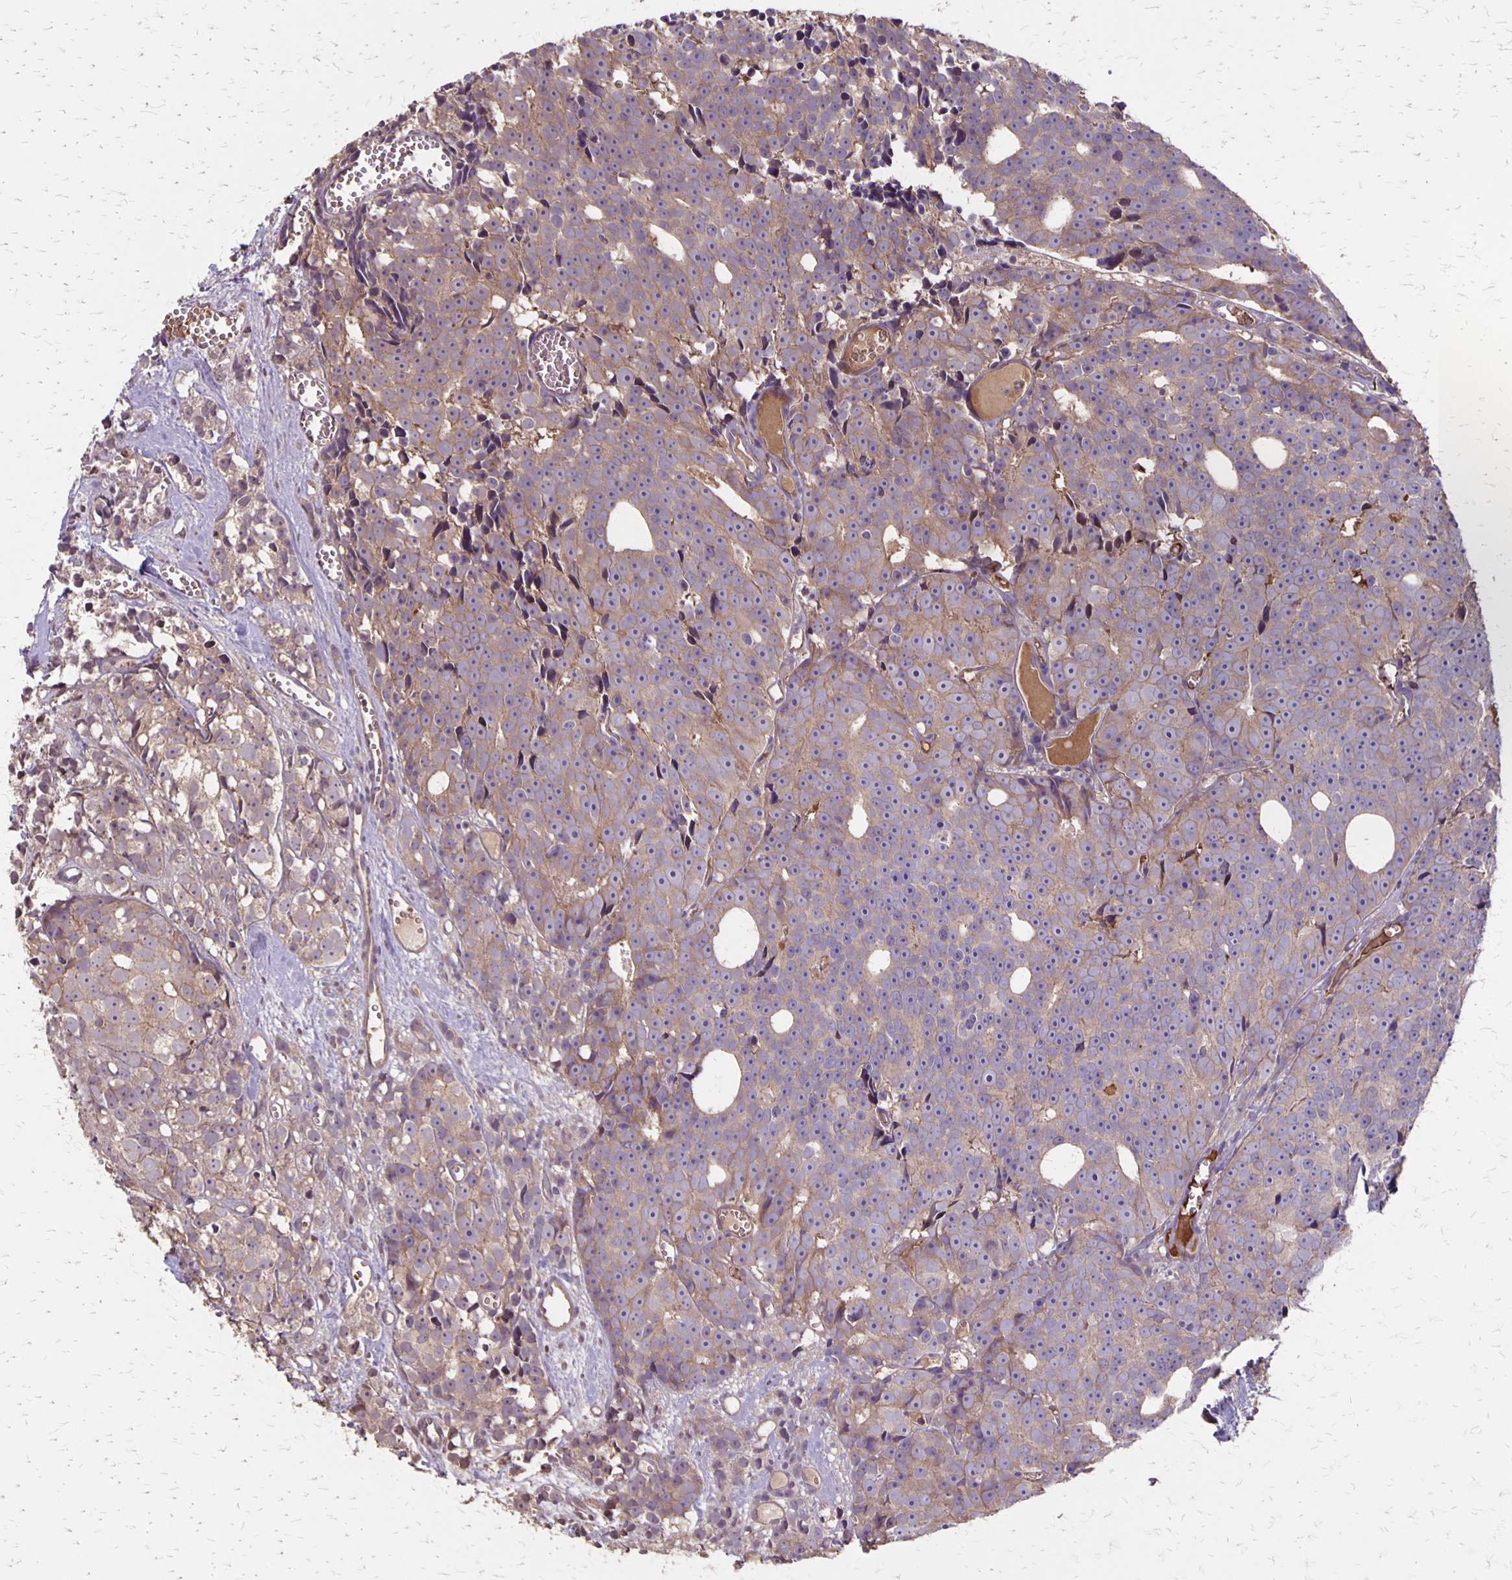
{"staining": {"intensity": "moderate", "quantity": ">75%", "location": "cytoplasmic/membranous"}, "tissue": "prostate cancer", "cell_type": "Tumor cells", "image_type": "cancer", "snomed": [{"axis": "morphology", "description": "Adenocarcinoma, High grade"}, {"axis": "topography", "description": "Prostate"}], "caption": "The immunohistochemical stain labels moderate cytoplasmic/membranous positivity in tumor cells of high-grade adenocarcinoma (prostate) tissue. (Stains: DAB (3,3'-diaminobenzidine) in brown, nuclei in blue, Microscopy: brightfield microscopy at high magnification).", "gene": "PROM2", "patient": {"sex": "male", "age": 77}}